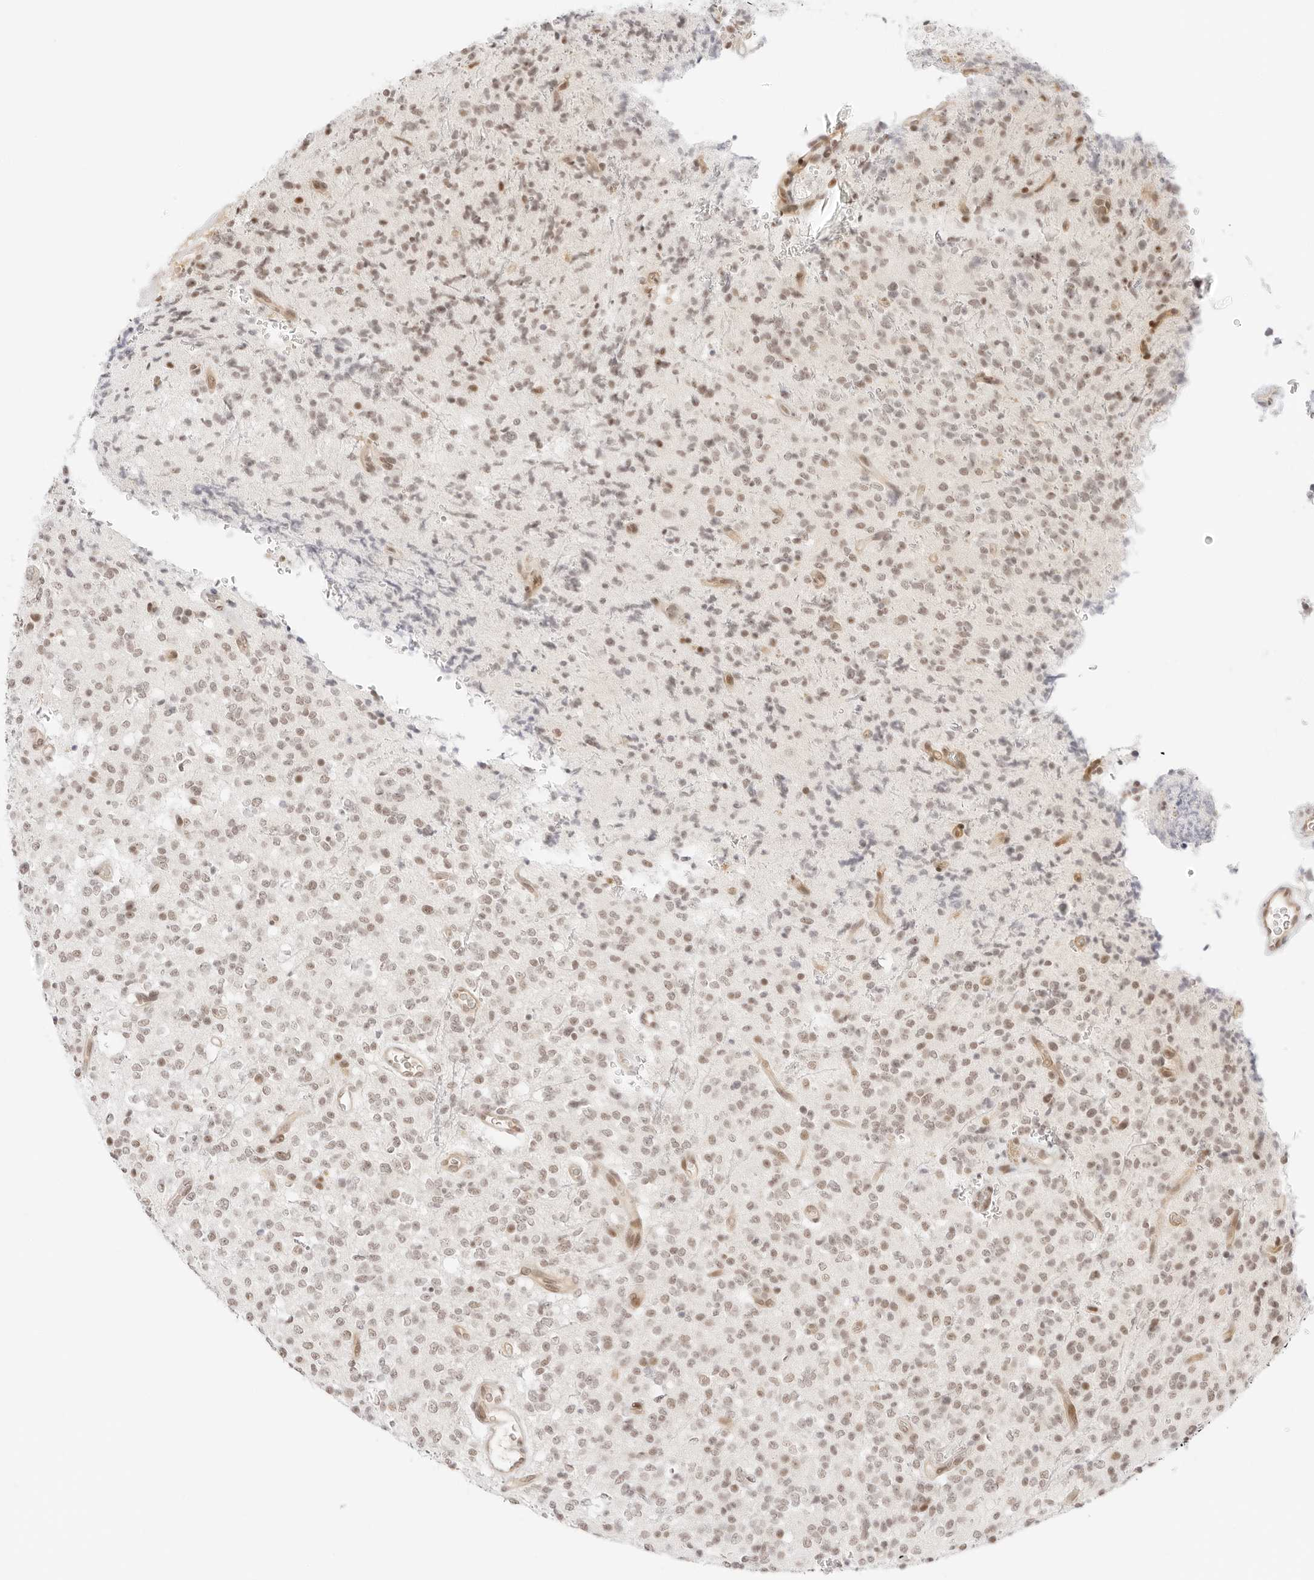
{"staining": {"intensity": "weak", "quantity": ">75%", "location": "nuclear"}, "tissue": "glioma", "cell_type": "Tumor cells", "image_type": "cancer", "snomed": [{"axis": "morphology", "description": "Glioma, malignant, High grade"}, {"axis": "topography", "description": "Brain"}], "caption": "Malignant glioma (high-grade) stained with DAB (3,3'-diaminobenzidine) immunohistochemistry exhibits low levels of weak nuclear positivity in approximately >75% of tumor cells. (Stains: DAB (3,3'-diaminobenzidine) in brown, nuclei in blue, Microscopy: brightfield microscopy at high magnification).", "gene": "ITGA6", "patient": {"sex": "male", "age": 34}}